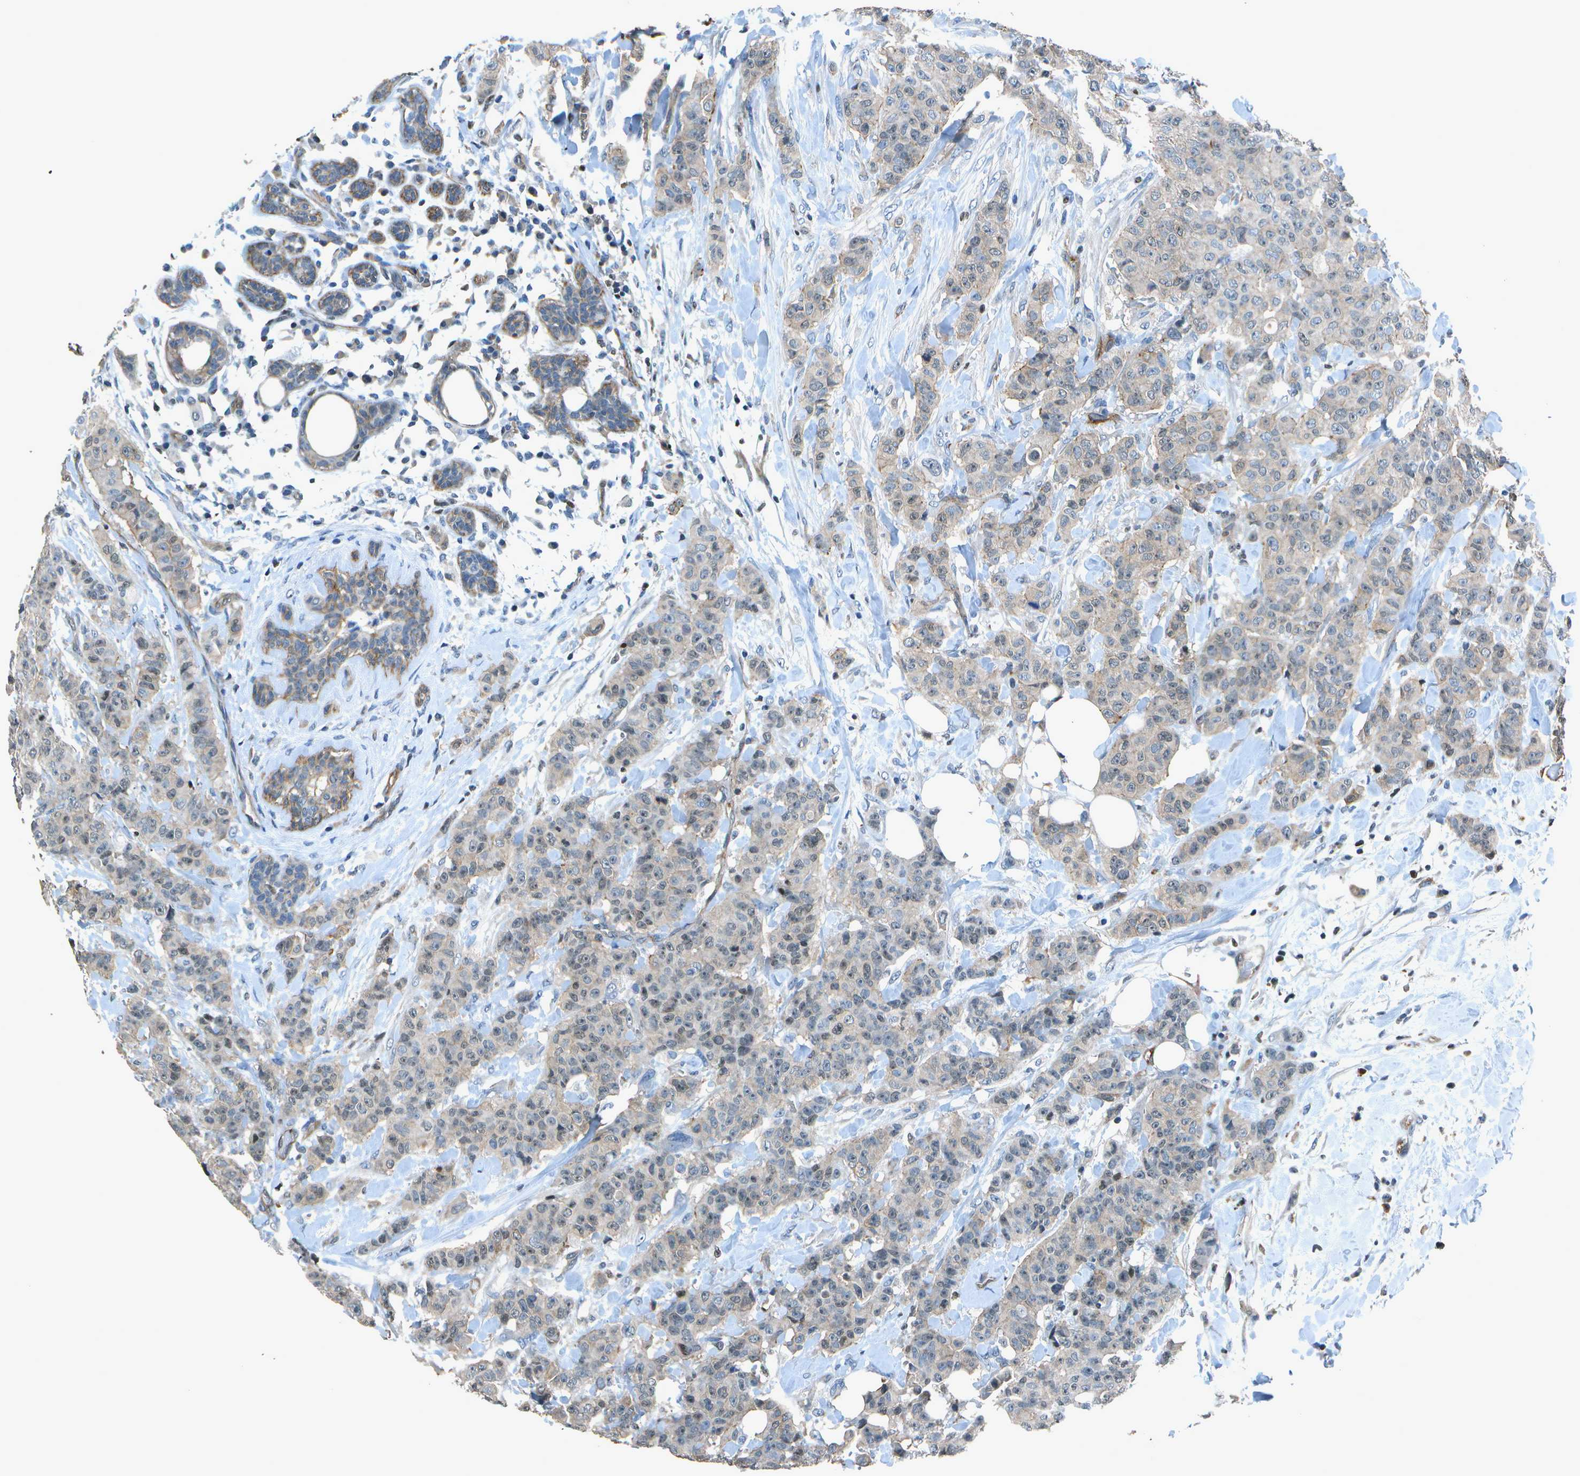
{"staining": {"intensity": "weak", "quantity": "25%-75%", "location": "nuclear"}, "tissue": "breast cancer", "cell_type": "Tumor cells", "image_type": "cancer", "snomed": [{"axis": "morphology", "description": "Normal tissue, NOS"}, {"axis": "morphology", "description": "Duct carcinoma"}, {"axis": "topography", "description": "Breast"}], "caption": "A brown stain shows weak nuclear staining of a protein in human breast cancer tumor cells. (DAB (3,3'-diaminobenzidine) = brown stain, brightfield microscopy at high magnification).", "gene": "PDLIM1", "patient": {"sex": "female", "age": 40}}